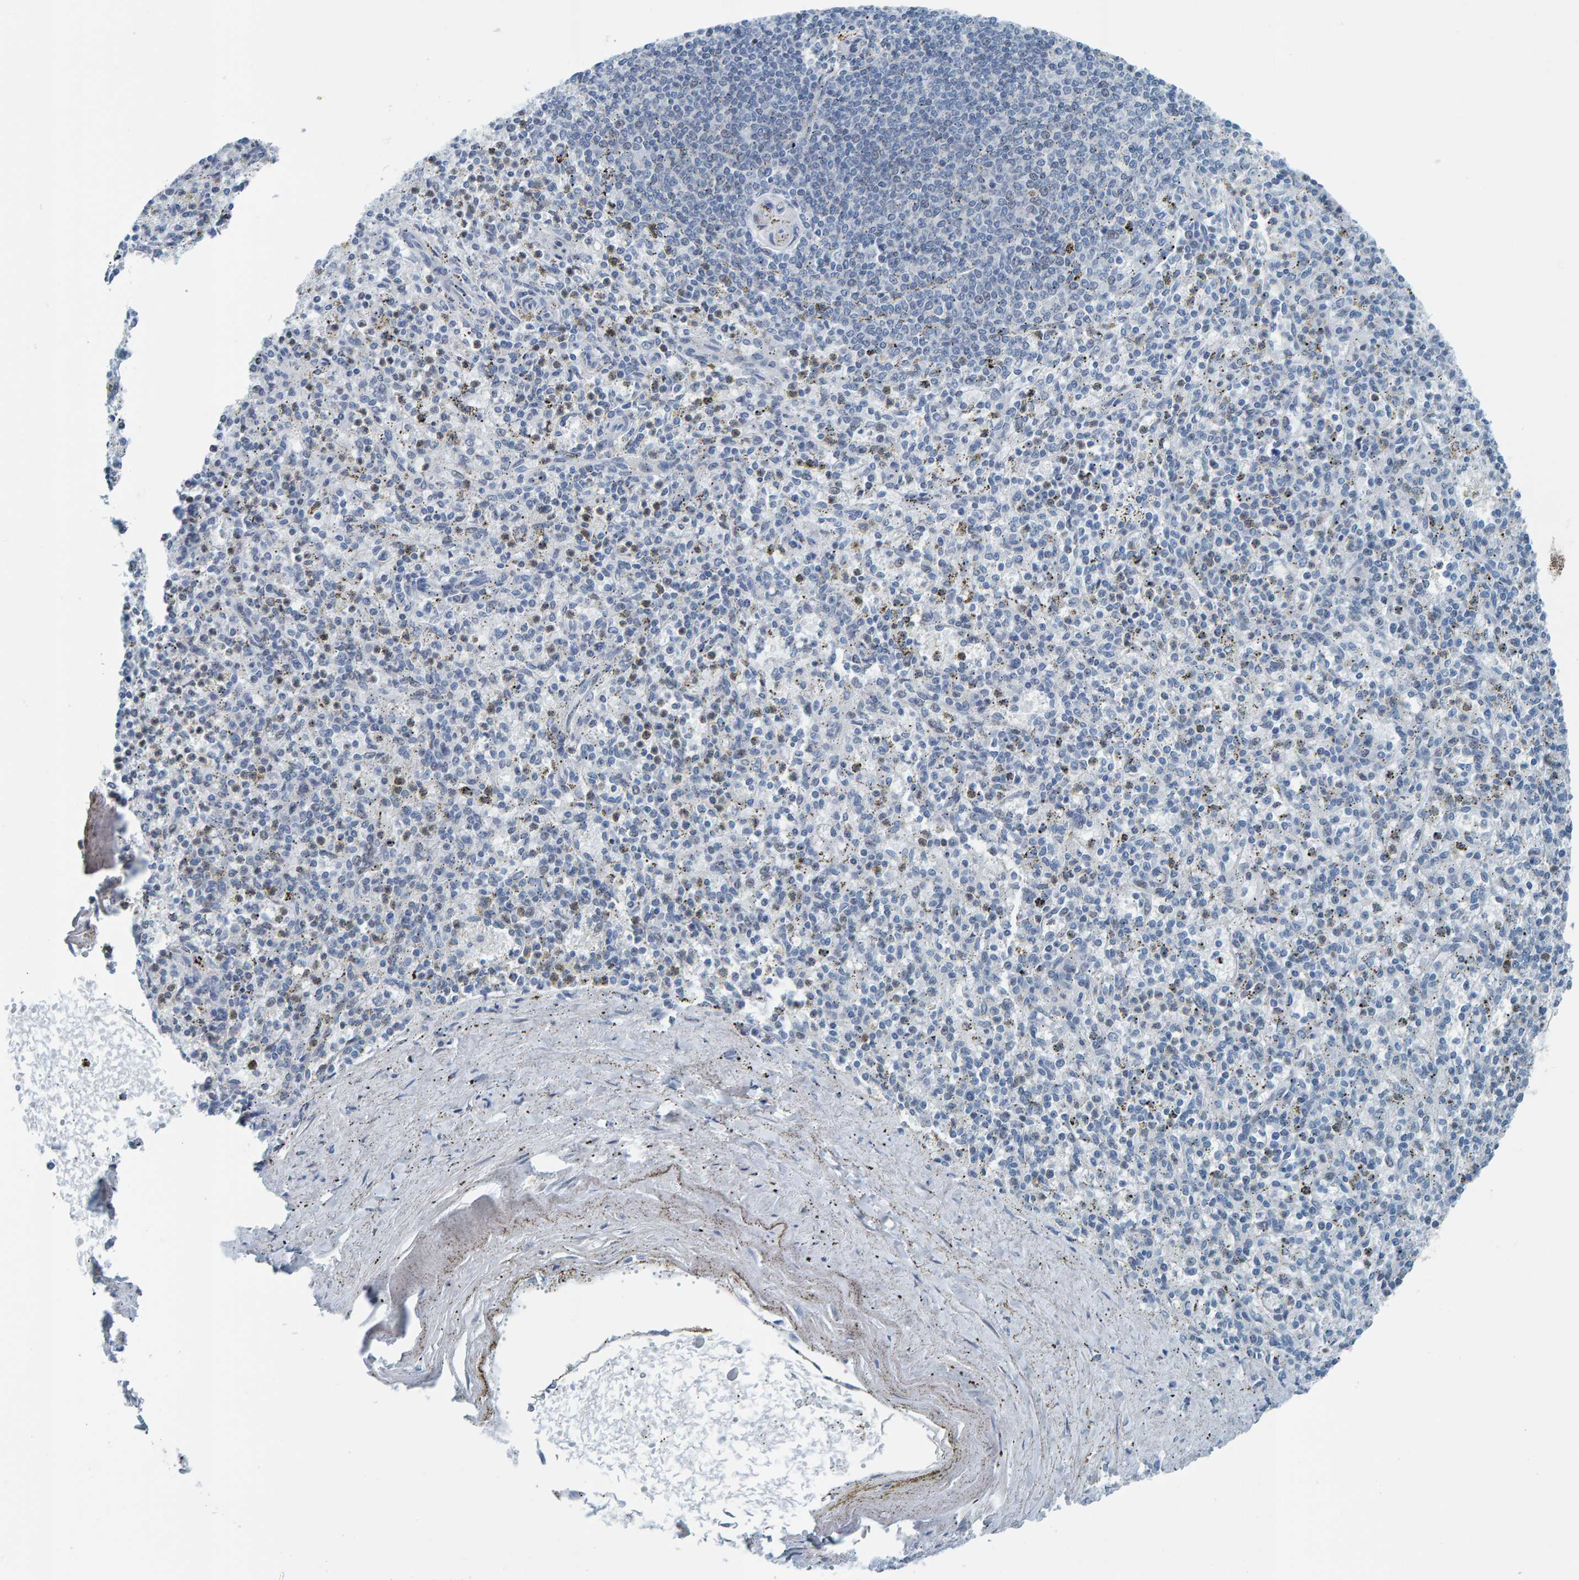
{"staining": {"intensity": "weak", "quantity": "<25%", "location": "cytoplasmic/membranous"}, "tissue": "spleen", "cell_type": "Cells in red pulp", "image_type": "normal", "snomed": [{"axis": "morphology", "description": "Normal tissue, NOS"}, {"axis": "topography", "description": "Spleen"}], "caption": "Protein analysis of normal spleen demonstrates no significant positivity in cells in red pulp.", "gene": "CNP", "patient": {"sex": "male", "age": 72}}